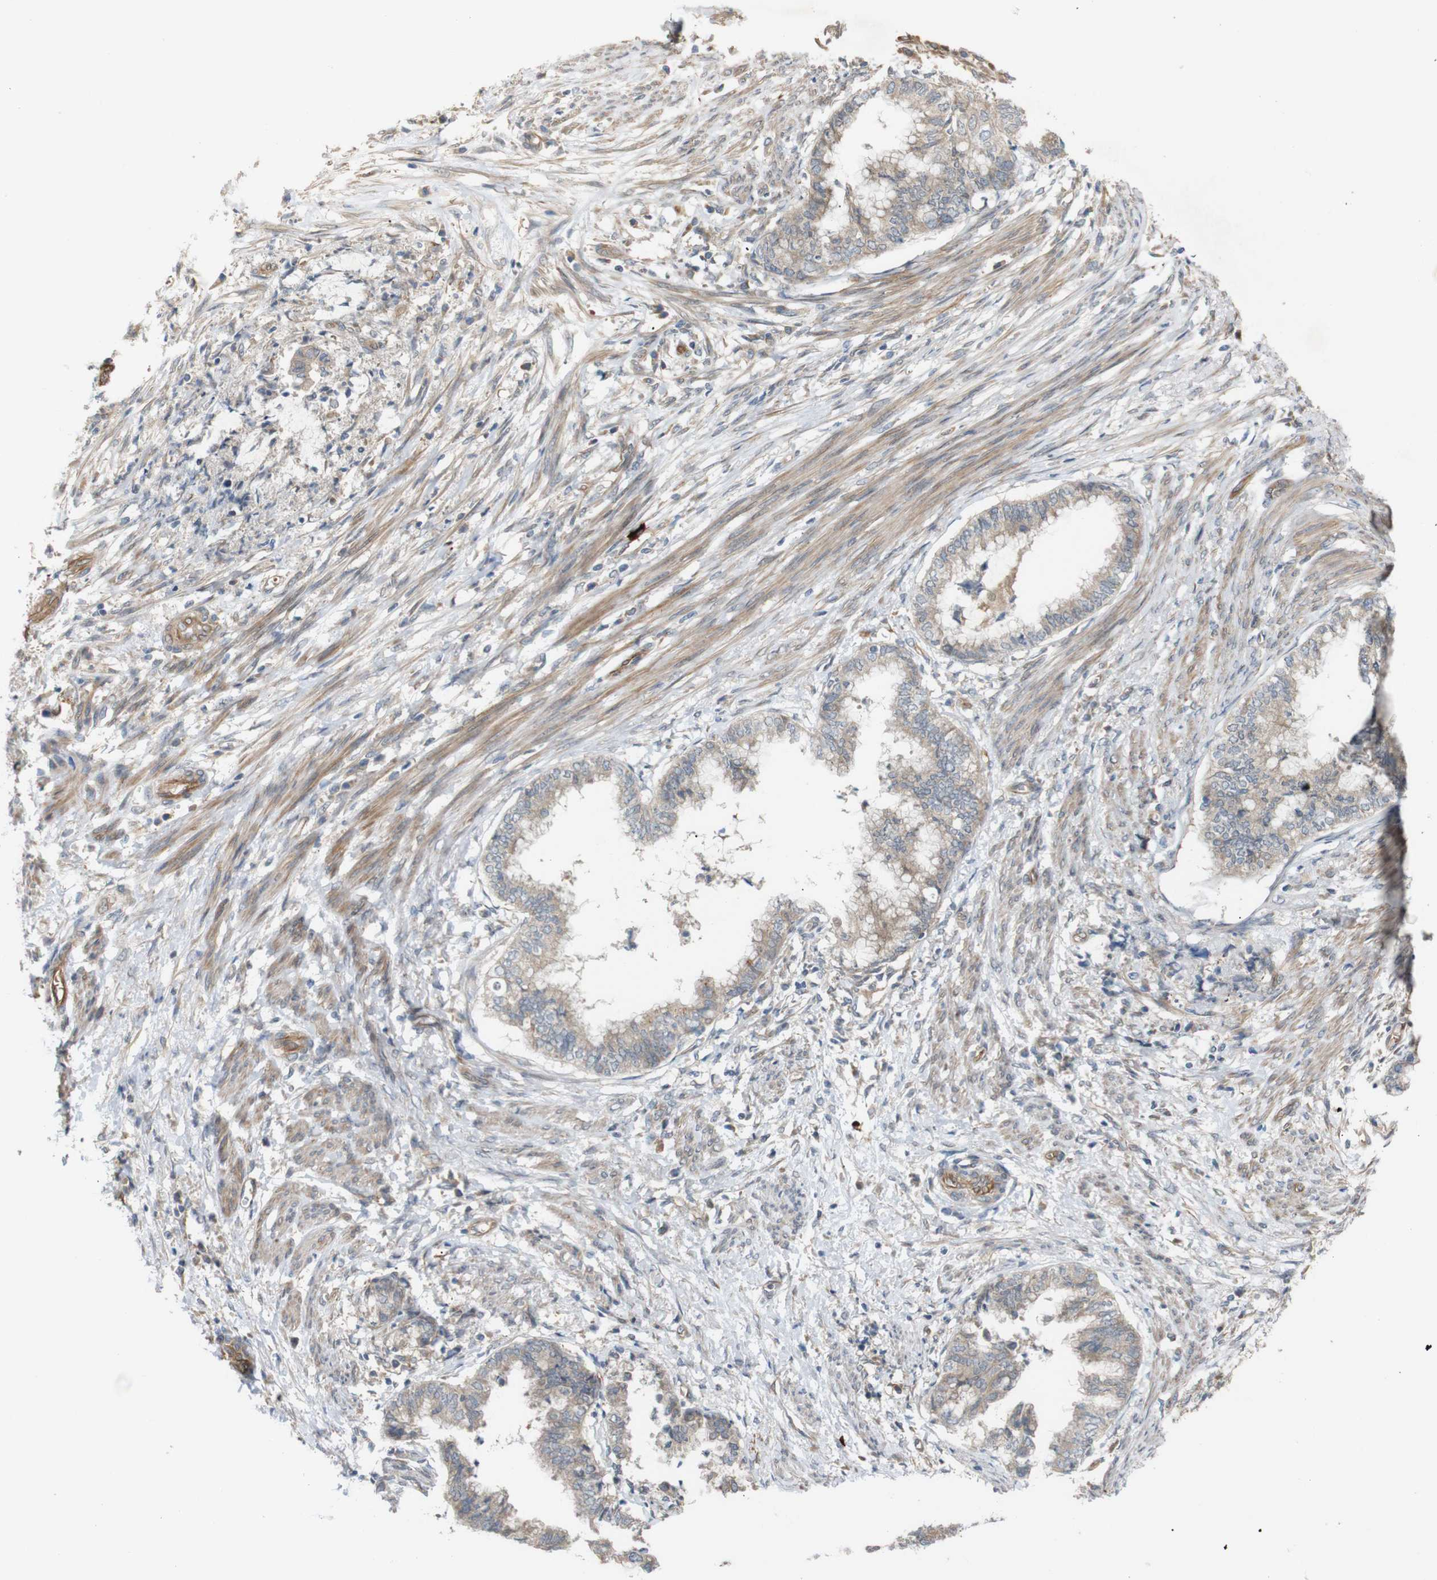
{"staining": {"intensity": "weak", "quantity": "25%-75%", "location": "cytoplasmic/membranous"}, "tissue": "endometrial cancer", "cell_type": "Tumor cells", "image_type": "cancer", "snomed": [{"axis": "morphology", "description": "Necrosis, NOS"}, {"axis": "morphology", "description": "Adenocarcinoma, NOS"}, {"axis": "topography", "description": "Endometrium"}], "caption": "The immunohistochemical stain shows weak cytoplasmic/membranous positivity in tumor cells of adenocarcinoma (endometrial) tissue.", "gene": "RPTOR", "patient": {"sex": "female", "age": 79}}